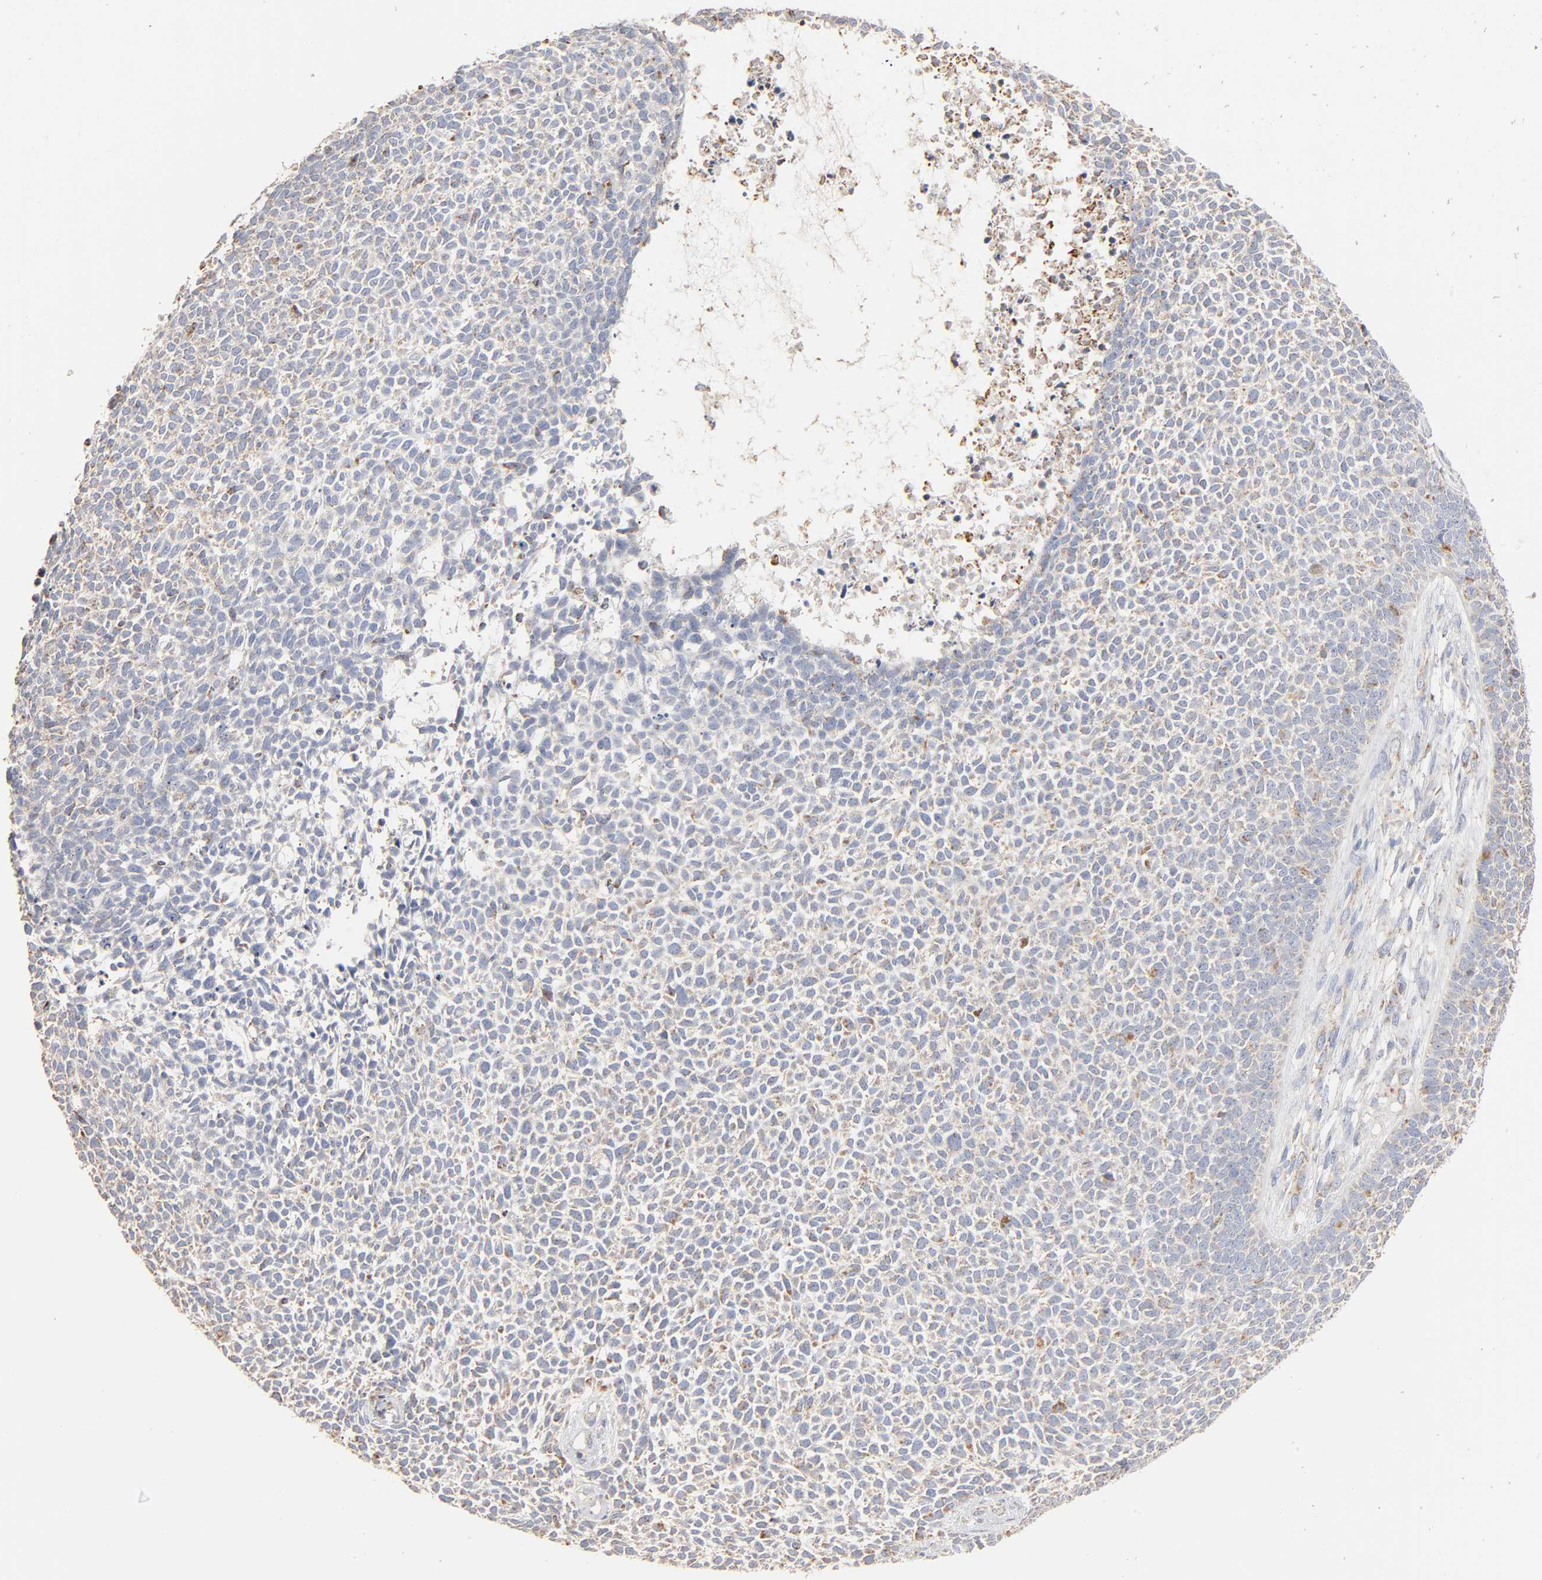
{"staining": {"intensity": "weak", "quantity": "25%-75%", "location": "cytoplasmic/membranous"}, "tissue": "skin cancer", "cell_type": "Tumor cells", "image_type": "cancer", "snomed": [{"axis": "morphology", "description": "Basal cell carcinoma"}, {"axis": "topography", "description": "Skin"}], "caption": "Human skin cancer stained with a brown dye exhibits weak cytoplasmic/membranous positive positivity in approximately 25%-75% of tumor cells.", "gene": "UQCRC1", "patient": {"sex": "female", "age": 84}}